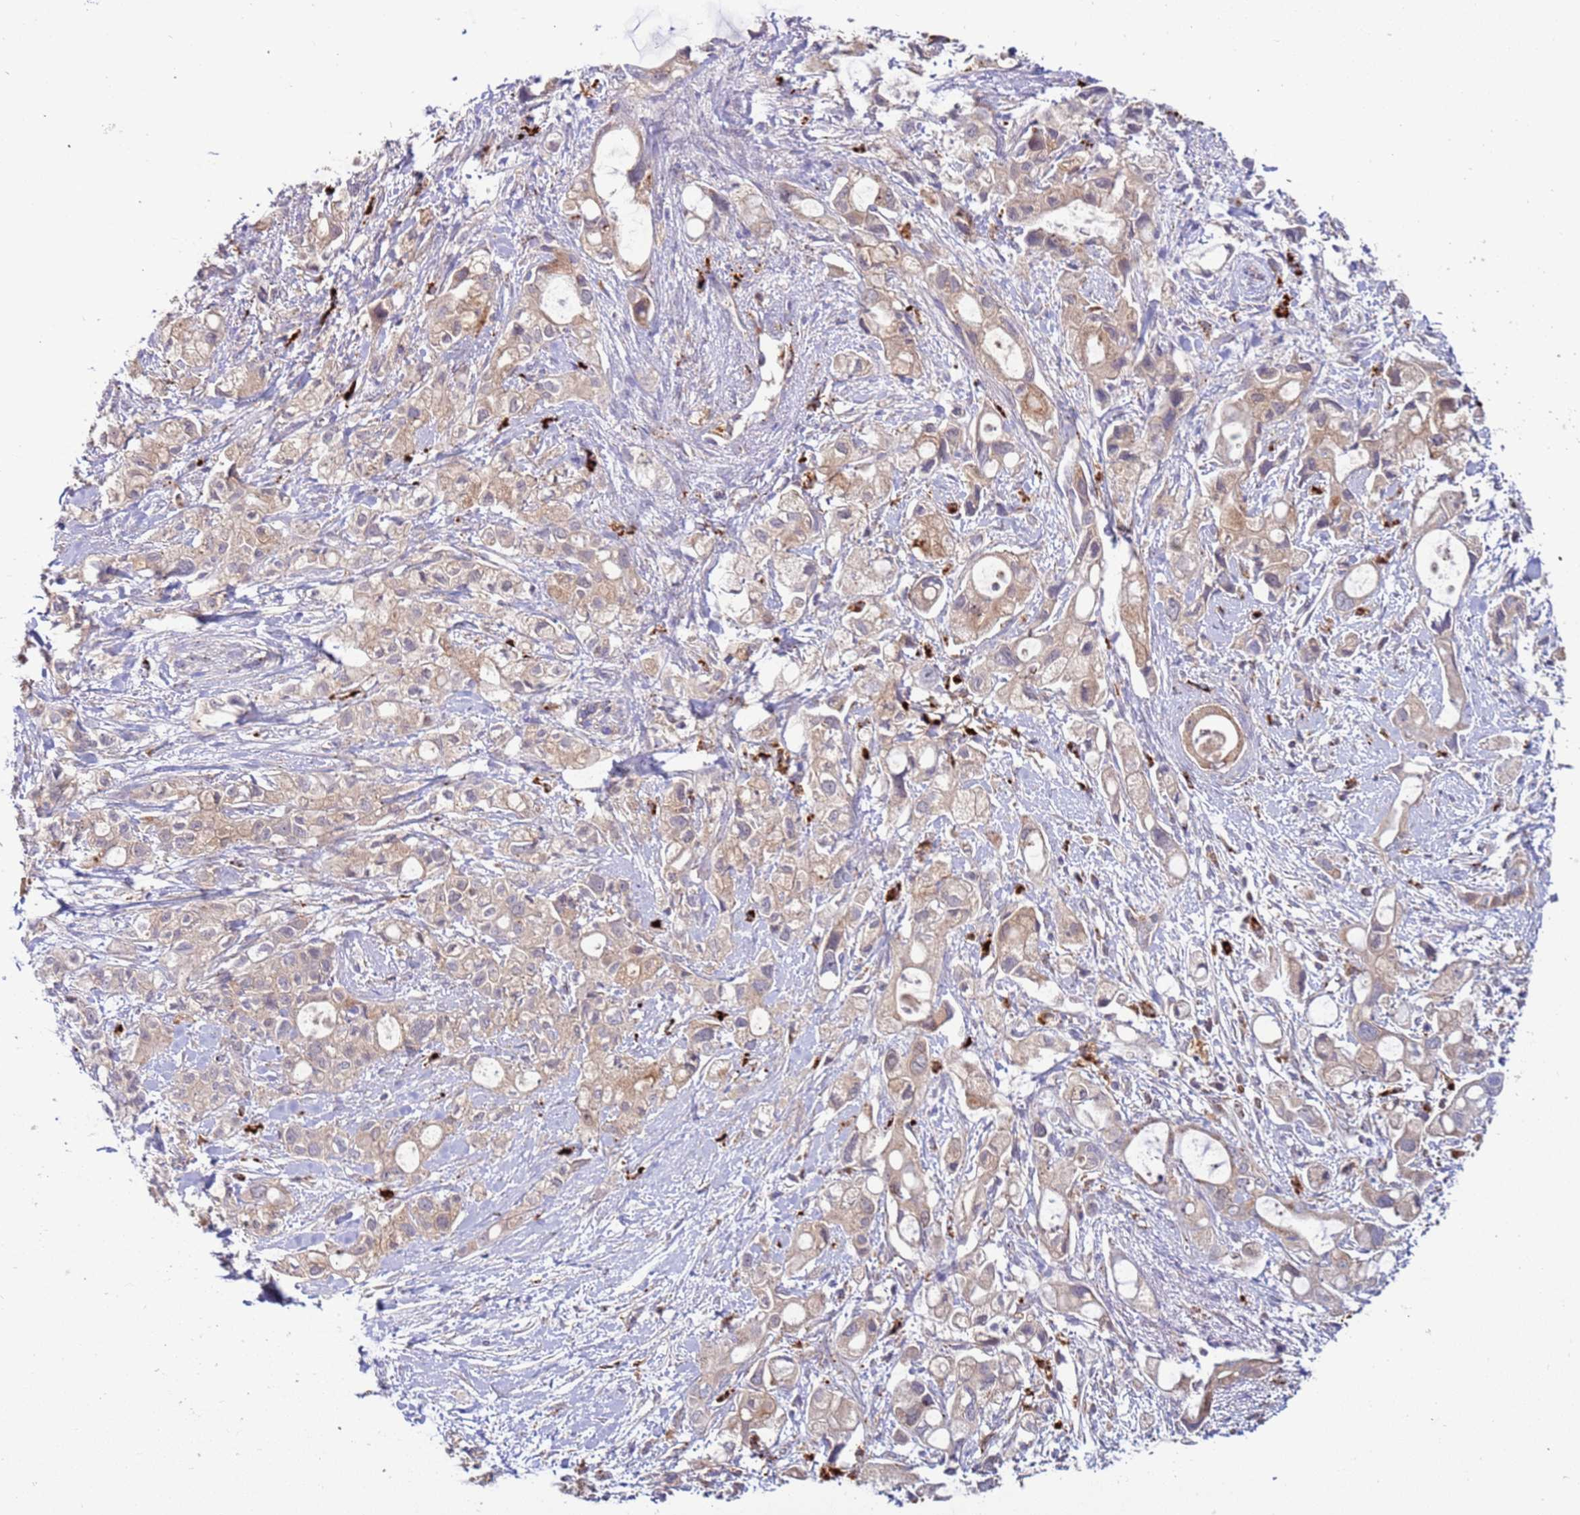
{"staining": {"intensity": "weak", "quantity": "25%-75%", "location": "cytoplasmic/membranous"}, "tissue": "pancreatic cancer", "cell_type": "Tumor cells", "image_type": "cancer", "snomed": [{"axis": "morphology", "description": "Adenocarcinoma, NOS"}, {"axis": "topography", "description": "Pancreas"}], "caption": "Immunohistochemistry histopathology image of pancreatic cancer (adenocarcinoma) stained for a protein (brown), which displays low levels of weak cytoplasmic/membranous positivity in approximately 25%-75% of tumor cells.", "gene": "VPS36", "patient": {"sex": "female", "age": 56}}